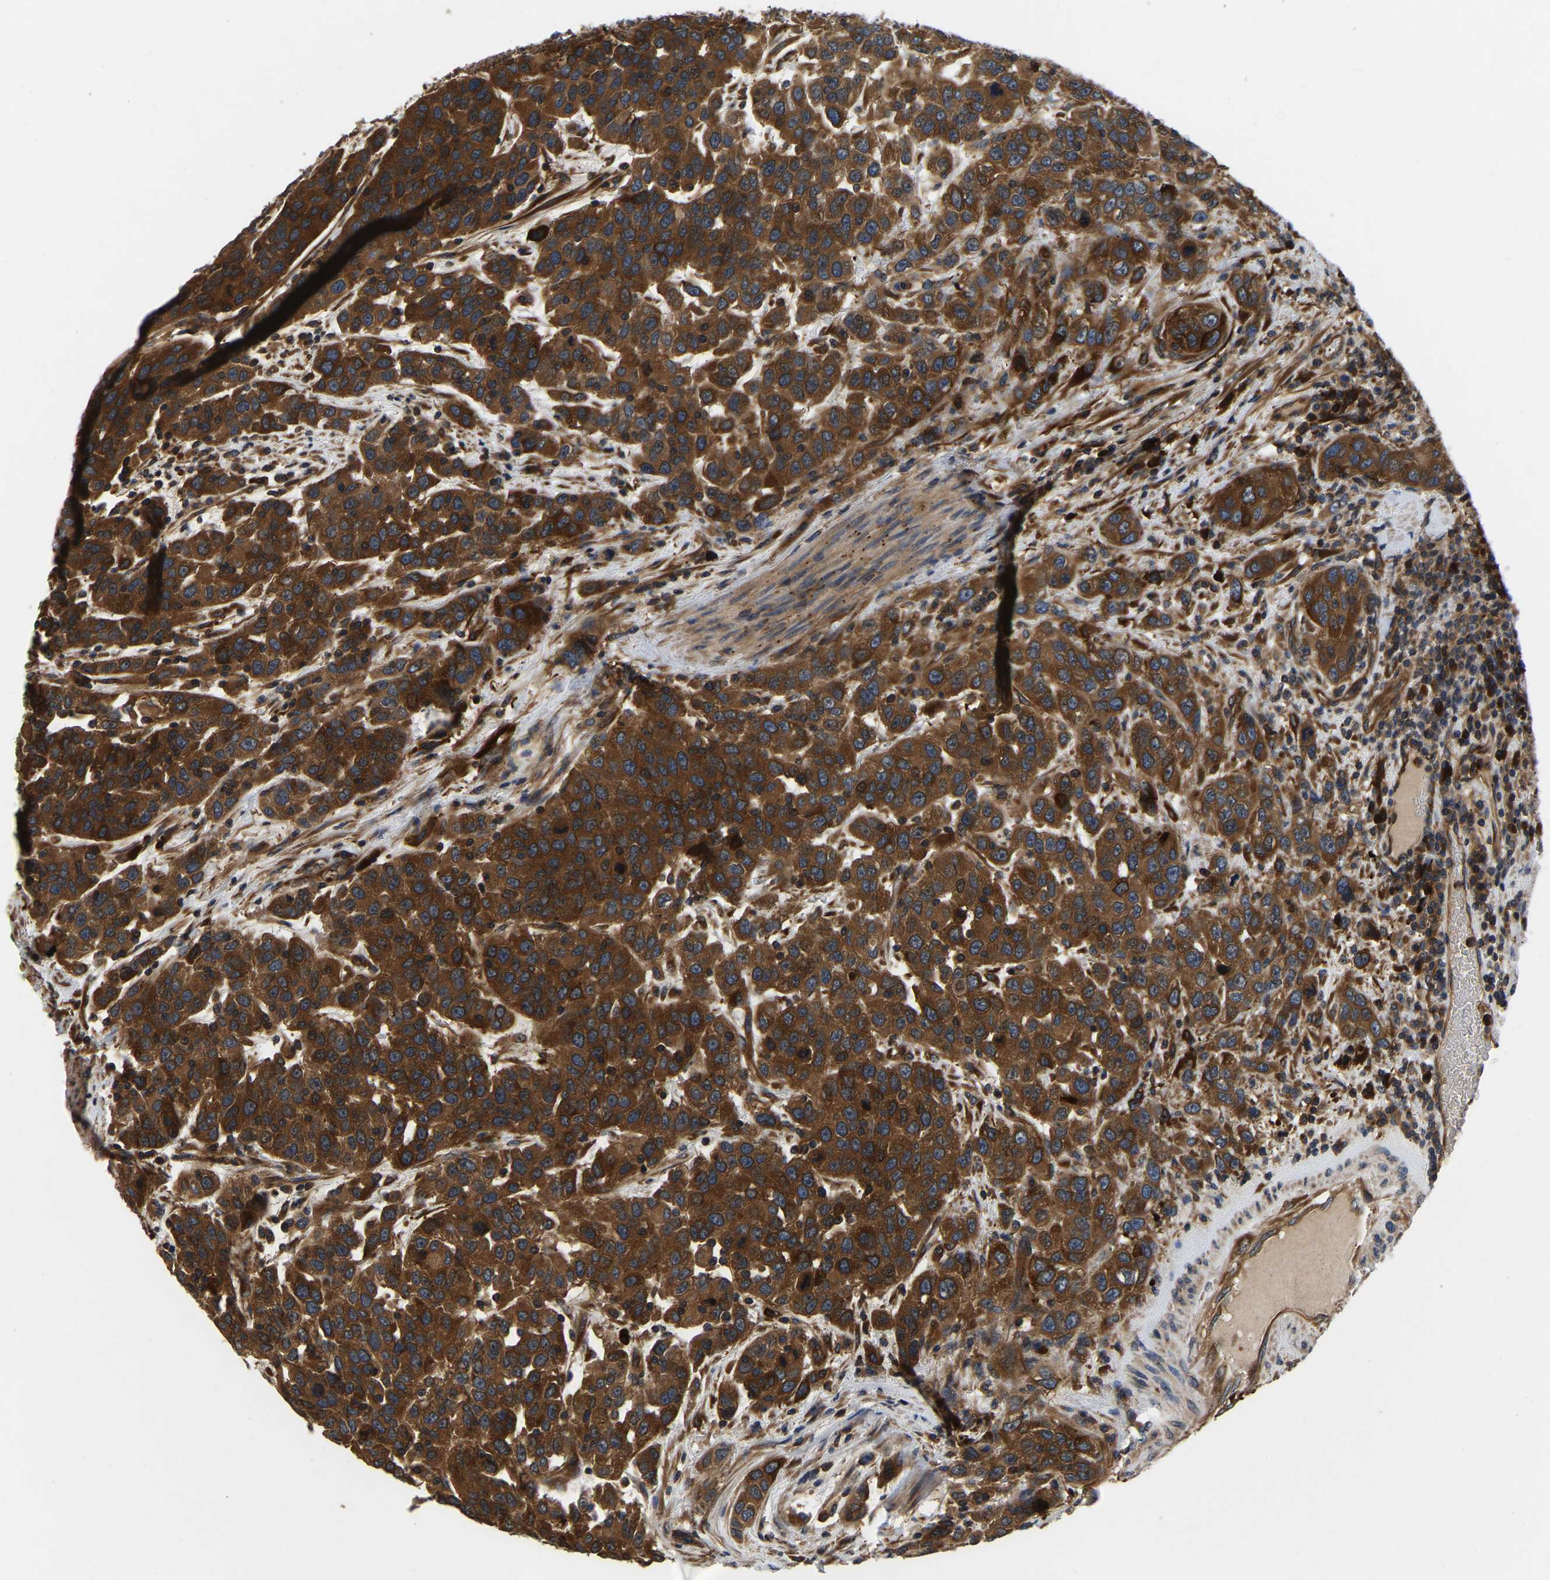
{"staining": {"intensity": "strong", "quantity": ">75%", "location": "cytoplasmic/membranous"}, "tissue": "urothelial cancer", "cell_type": "Tumor cells", "image_type": "cancer", "snomed": [{"axis": "morphology", "description": "Urothelial carcinoma, High grade"}, {"axis": "topography", "description": "Urinary bladder"}], "caption": "Human urothelial cancer stained with a brown dye displays strong cytoplasmic/membranous positive staining in about >75% of tumor cells.", "gene": "GARS1", "patient": {"sex": "female", "age": 80}}